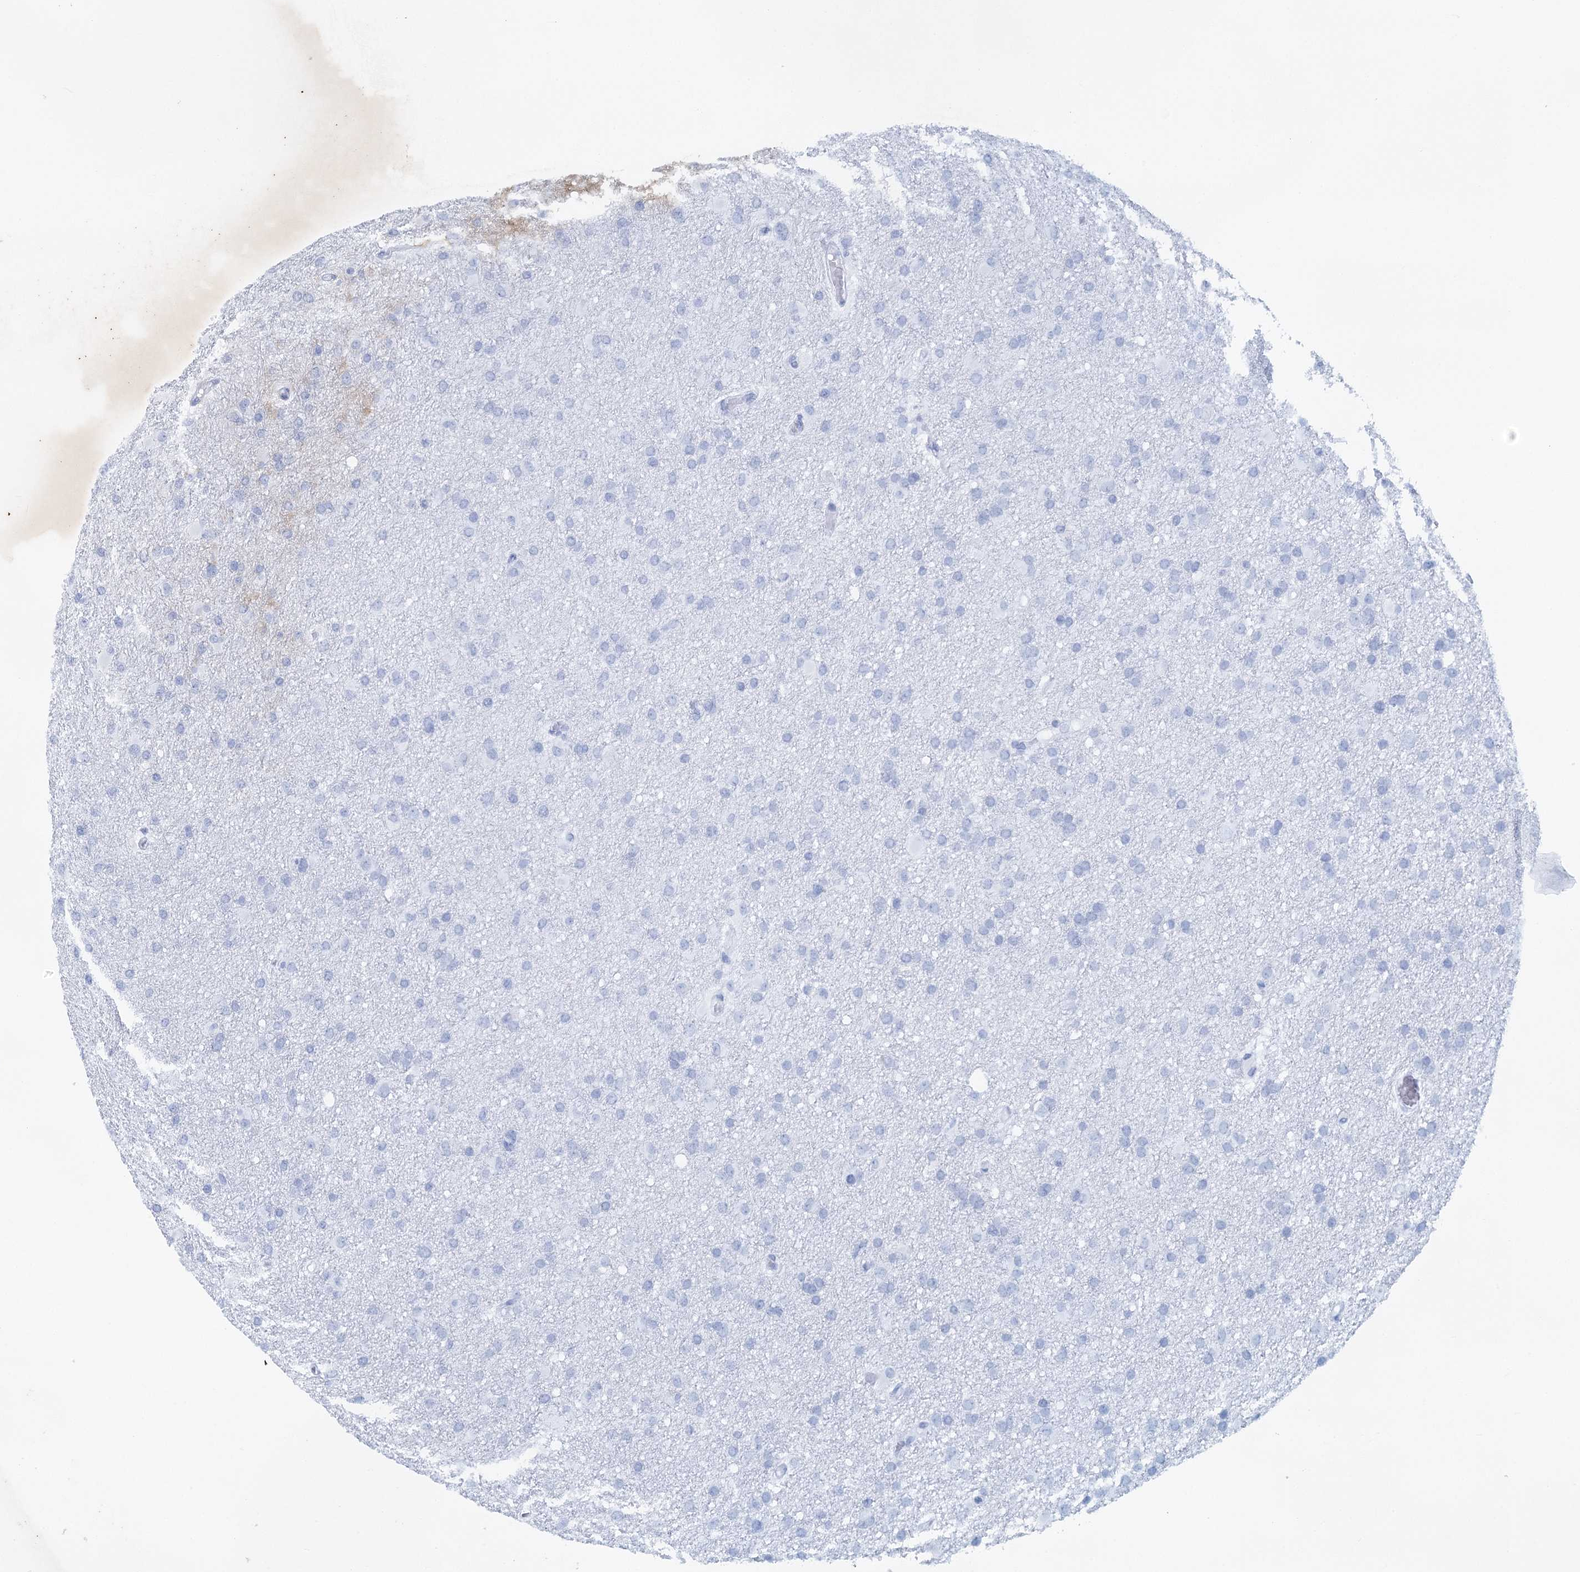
{"staining": {"intensity": "negative", "quantity": "none", "location": "none"}, "tissue": "glioma", "cell_type": "Tumor cells", "image_type": "cancer", "snomed": [{"axis": "morphology", "description": "Glioma, malignant, High grade"}, {"axis": "topography", "description": "Cerebral cortex"}], "caption": "Photomicrograph shows no significant protein staining in tumor cells of malignant high-grade glioma.", "gene": "MYG1", "patient": {"sex": "female", "age": 36}}